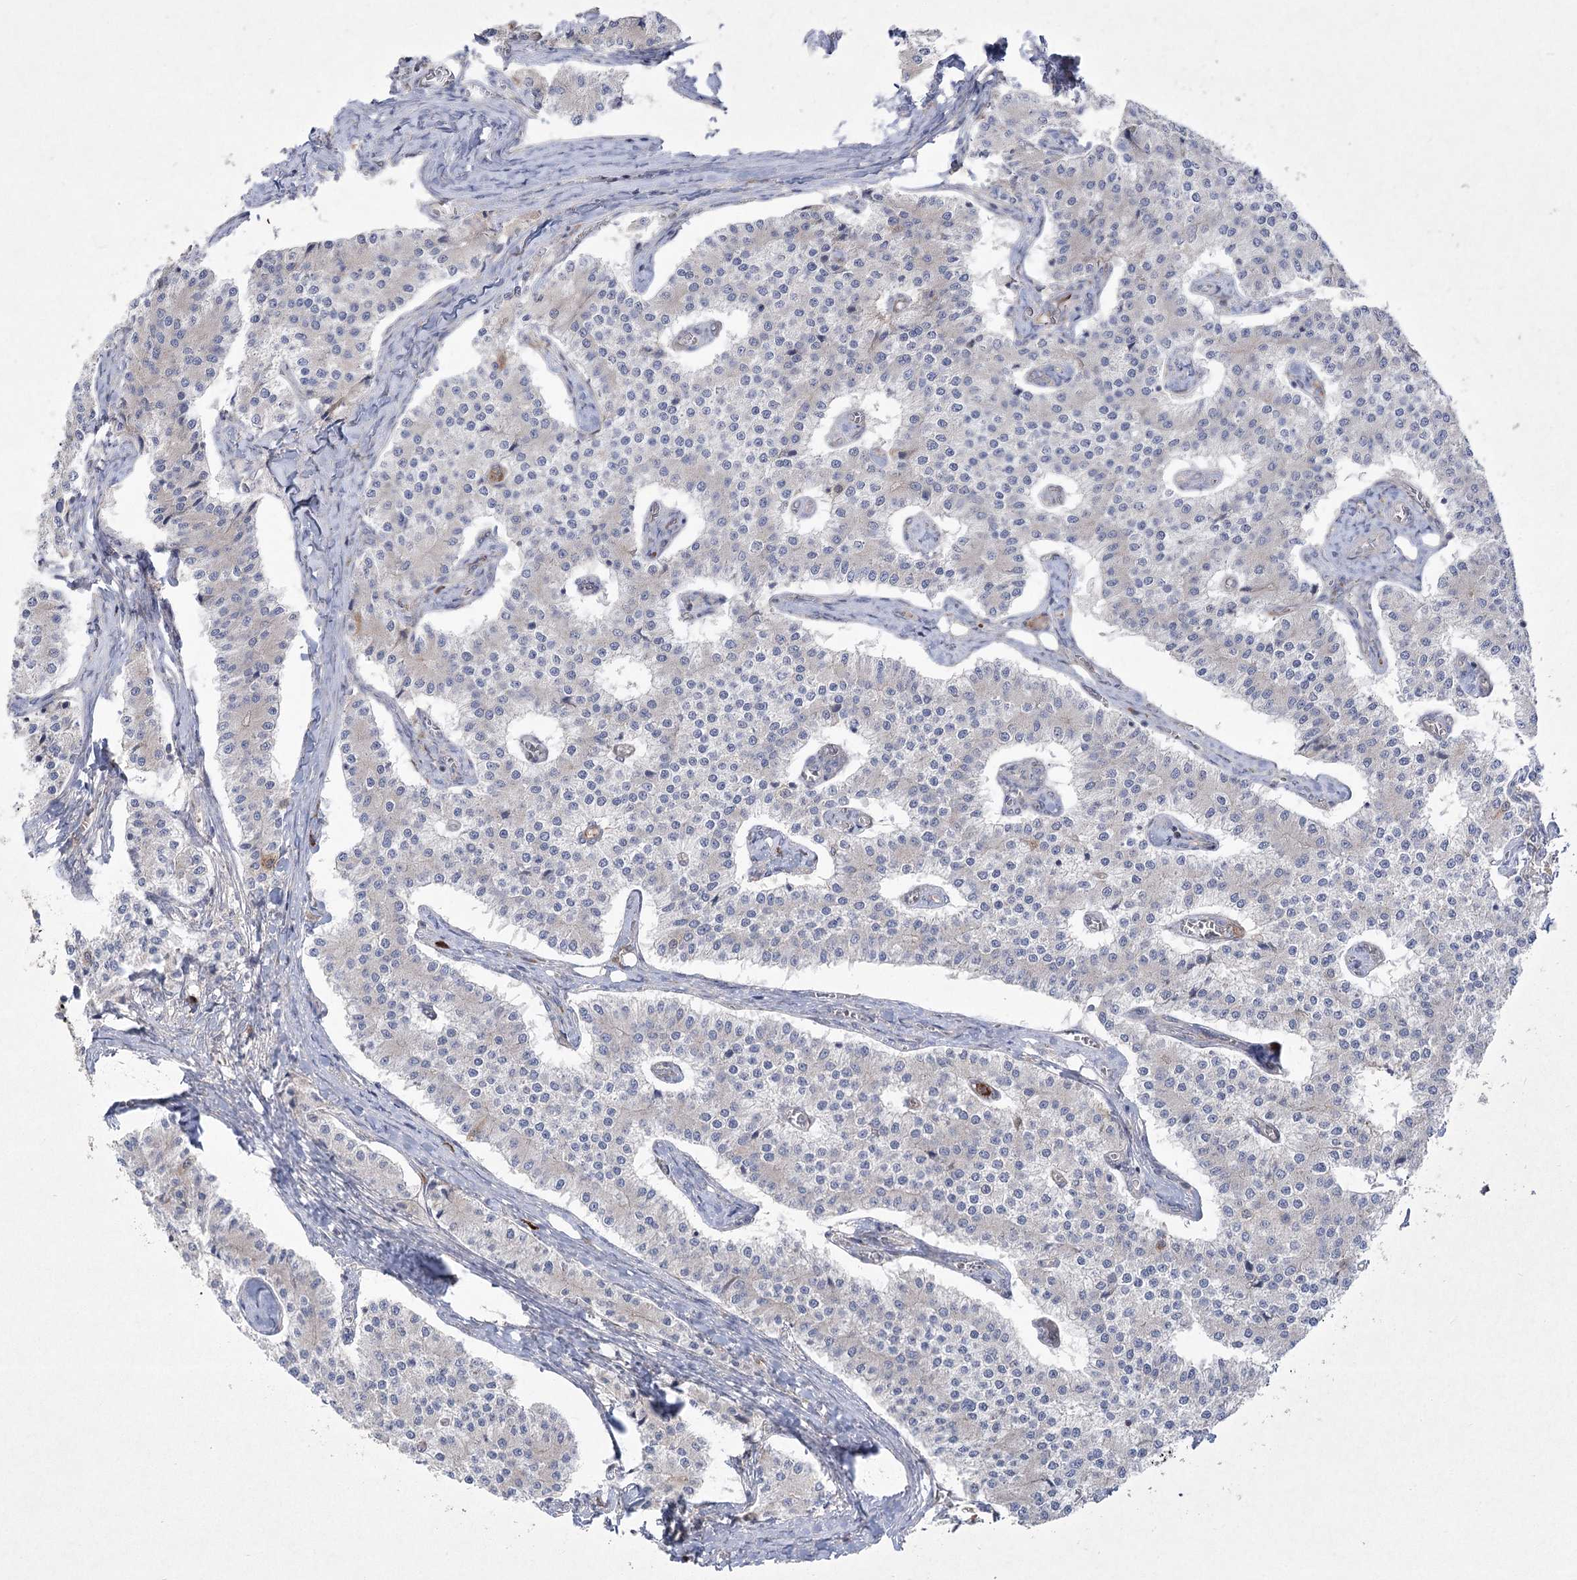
{"staining": {"intensity": "weak", "quantity": "<25%", "location": "cytoplasmic/membranous"}, "tissue": "carcinoid", "cell_type": "Tumor cells", "image_type": "cancer", "snomed": [{"axis": "morphology", "description": "Carcinoid, malignant, NOS"}, {"axis": "topography", "description": "Colon"}], "caption": "High power microscopy image of an IHC histopathology image of carcinoid, revealing no significant positivity in tumor cells. Nuclei are stained in blue.", "gene": "PLEKHA5", "patient": {"sex": "female", "age": 52}}